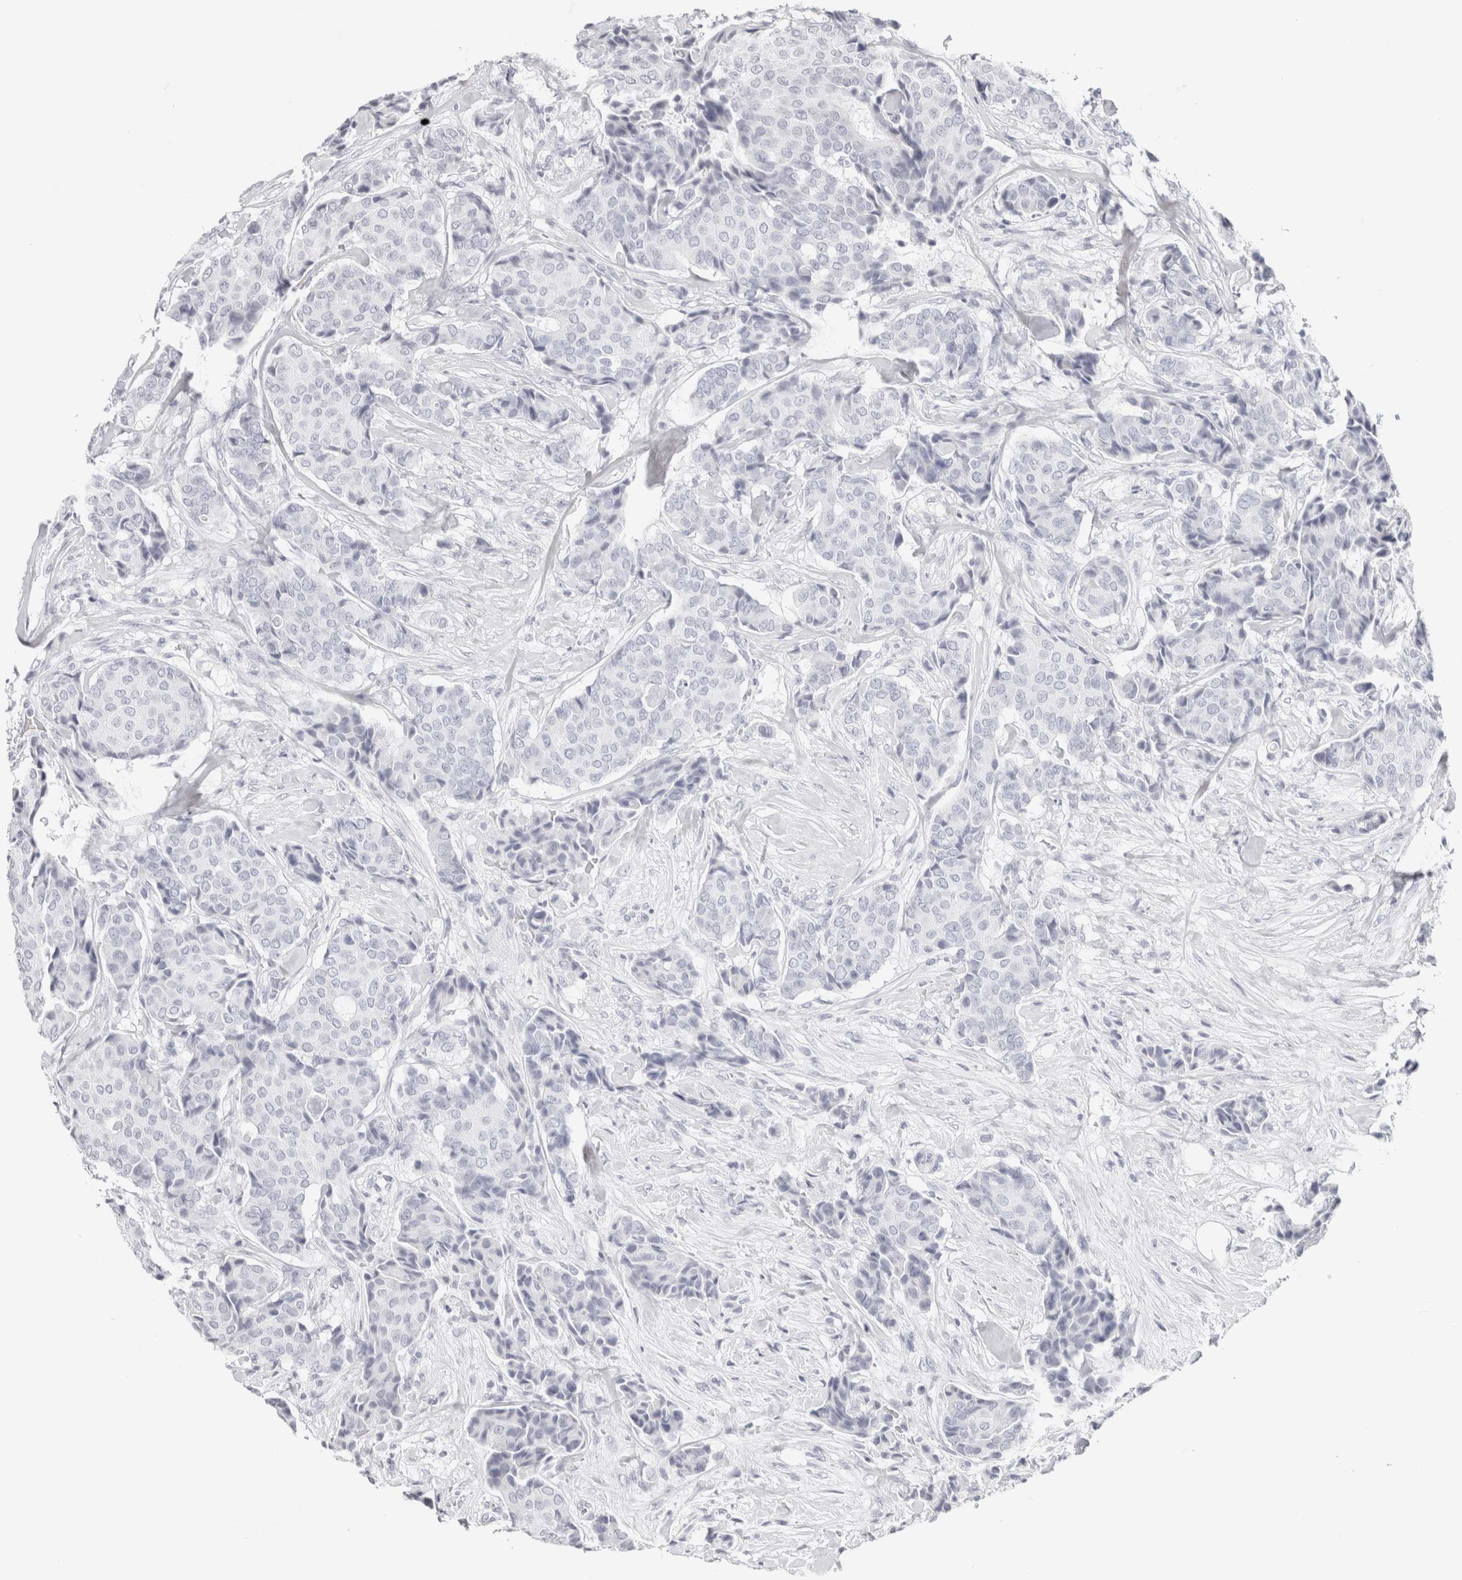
{"staining": {"intensity": "negative", "quantity": "none", "location": "none"}, "tissue": "breast cancer", "cell_type": "Tumor cells", "image_type": "cancer", "snomed": [{"axis": "morphology", "description": "Duct carcinoma"}, {"axis": "topography", "description": "Breast"}], "caption": "An IHC histopathology image of breast infiltrating ductal carcinoma is shown. There is no staining in tumor cells of breast infiltrating ductal carcinoma.", "gene": "GARIN1A", "patient": {"sex": "female", "age": 75}}